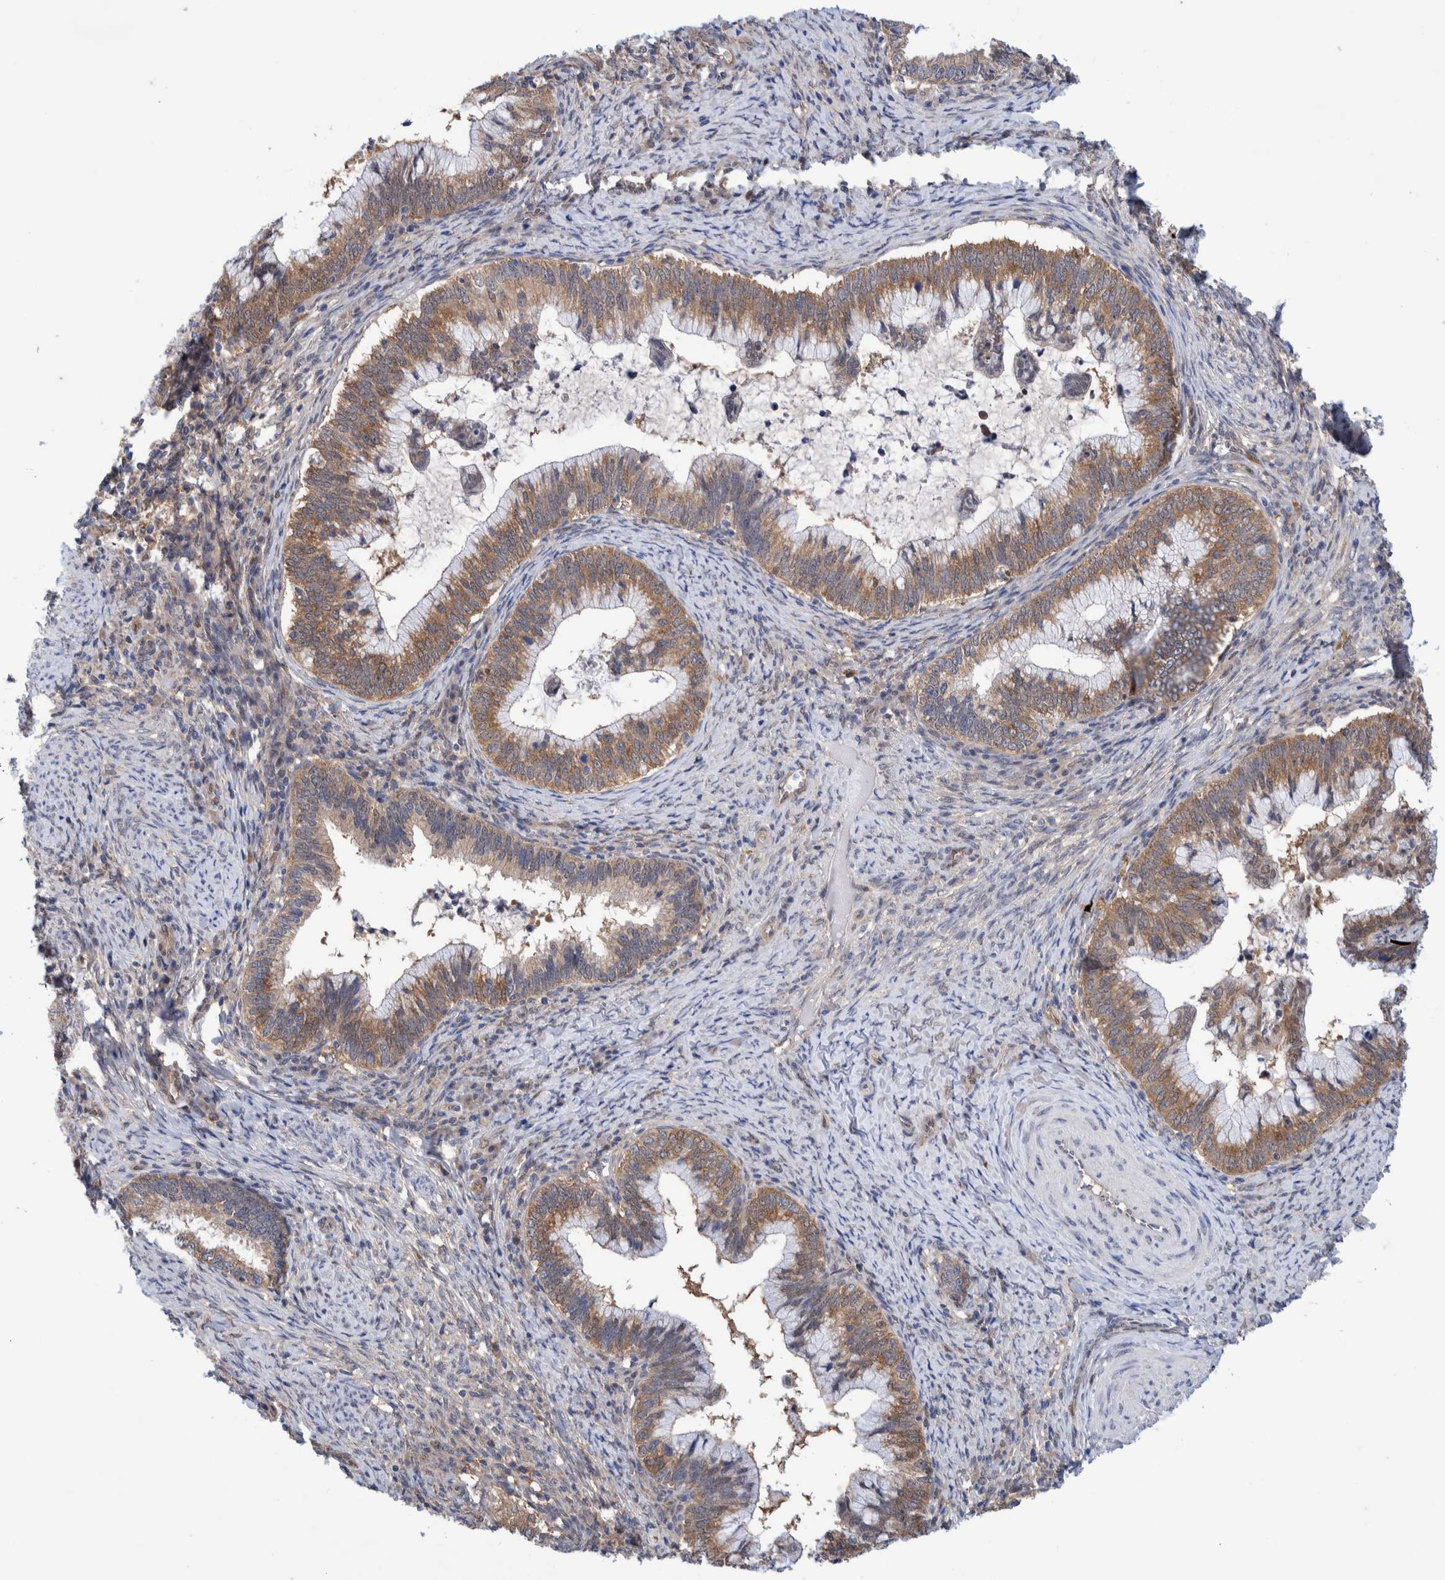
{"staining": {"intensity": "moderate", "quantity": ">75%", "location": "cytoplasmic/membranous"}, "tissue": "cervical cancer", "cell_type": "Tumor cells", "image_type": "cancer", "snomed": [{"axis": "morphology", "description": "Adenocarcinoma, NOS"}, {"axis": "topography", "description": "Cervix"}], "caption": "Cervical cancer stained with DAB immunohistochemistry reveals medium levels of moderate cytoplasmic/membranous expression in about >75% of tumor cells.", "gene": "PFAS", "patient": {"sex": "female", "age": 36}}